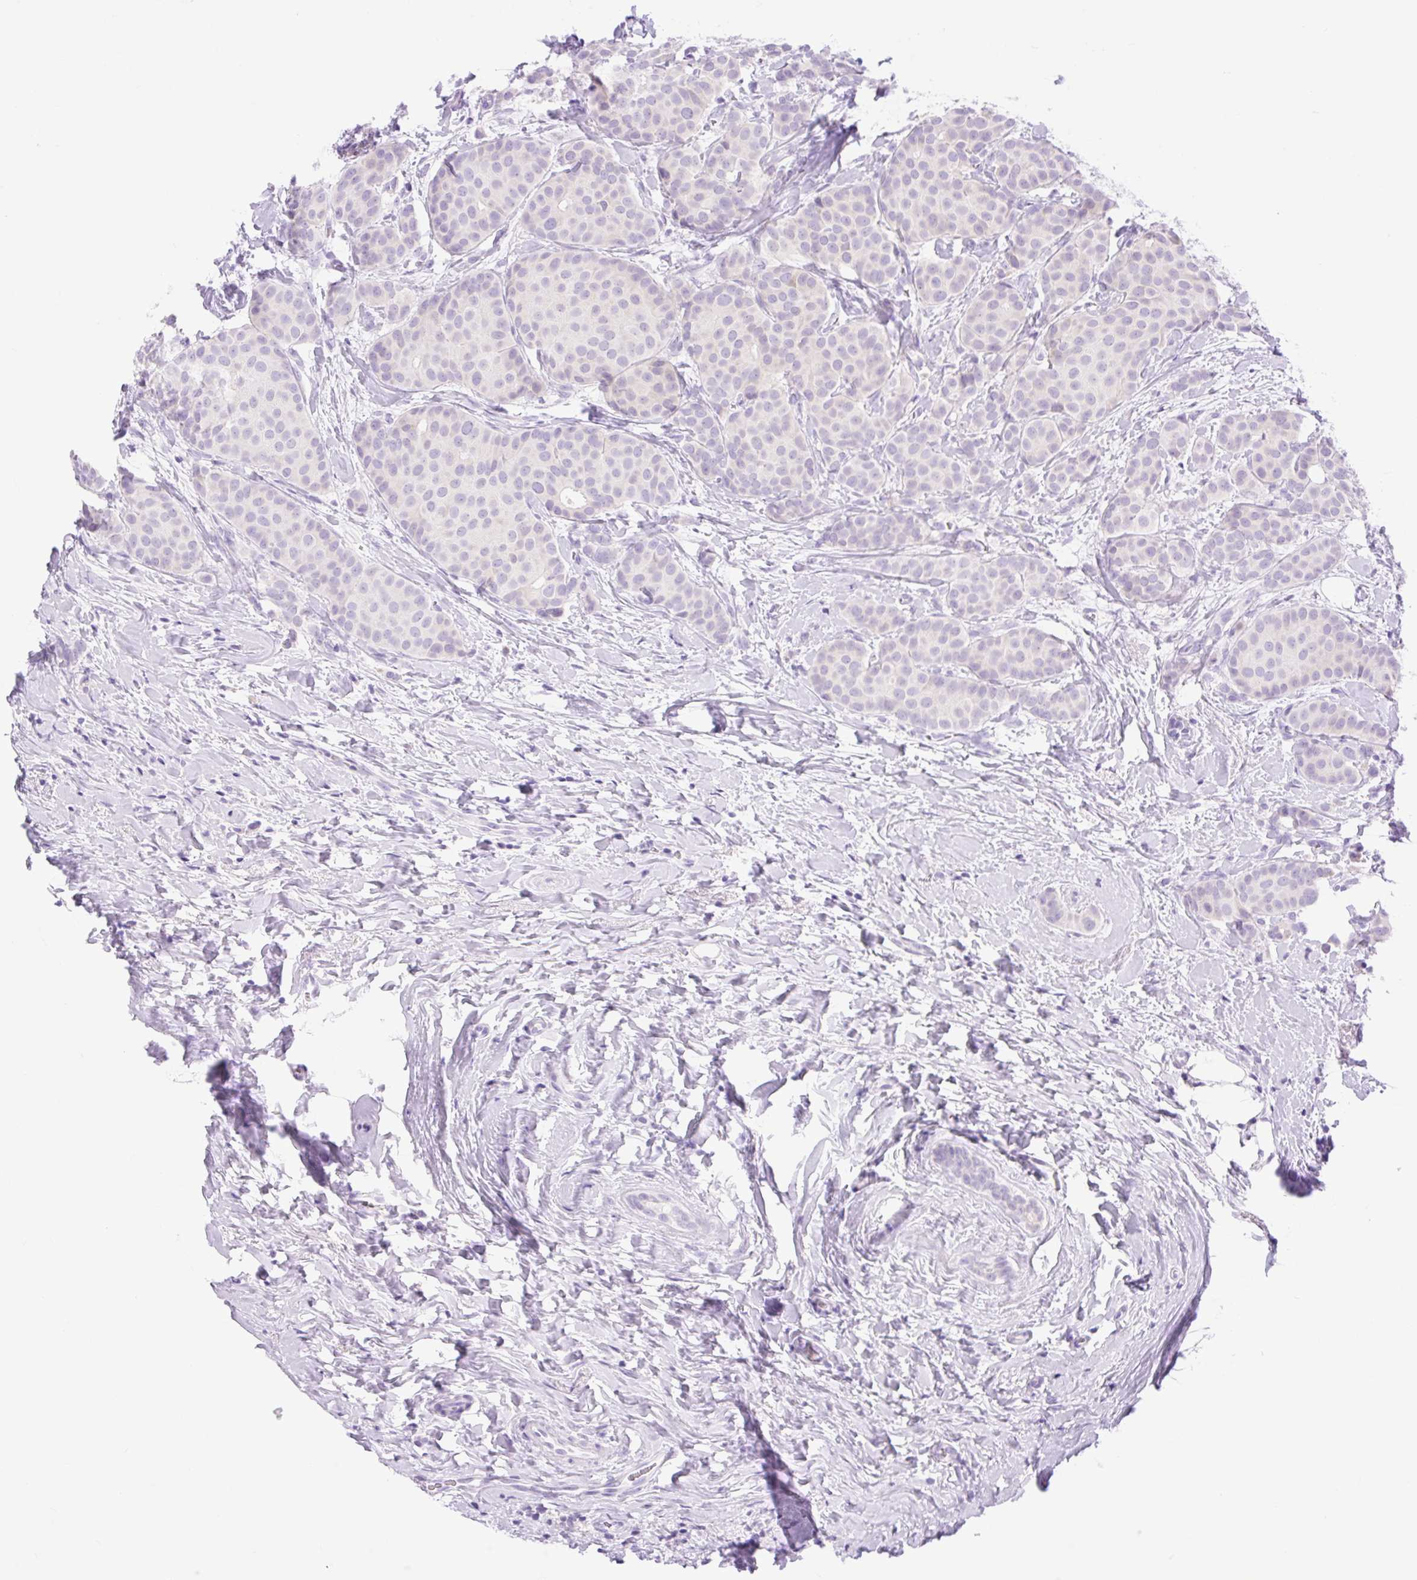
{"staining": {"intensity": "negative", "quantity": "none", "location": "none"}, "tissue": "breast cancer", "cell_type": "Tumor cells", "image_type": "cancer", "snomed": [{"axis": "morphology", "description": "Duct carcinoma"}, {"axis": "topography", "description": "Breast"}], "caption": "A high-resolution photomicrograph shows immunohistochemistry staining of breast invasive ductal carcinoma, which reveals no significant expression in tumor cells.", "gene": "SLC25A40", "patient": {"sex": "female", "age": 70}}